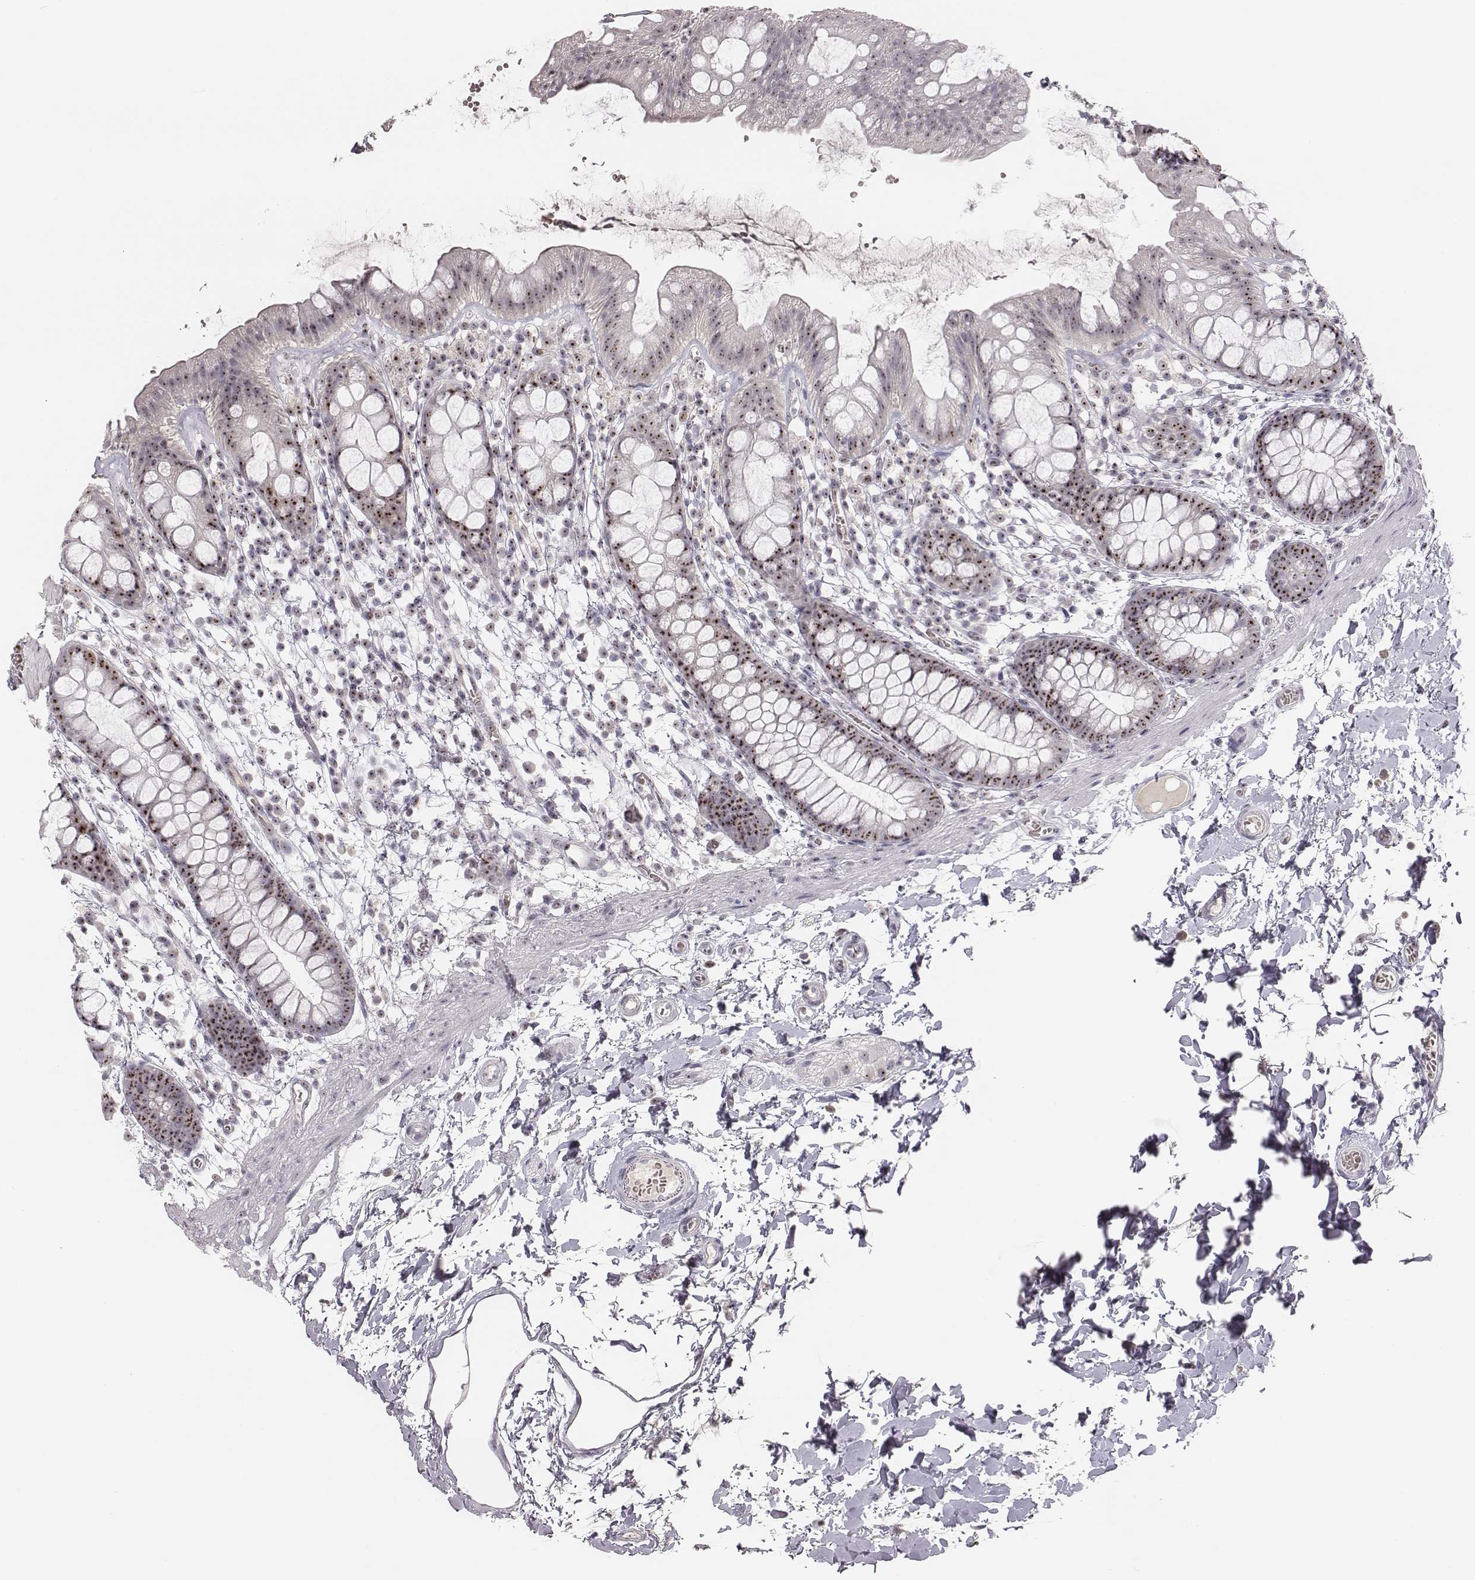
{"staining": {"intensity": "strong", "quantity": "25%-75%", "location": "nuclear"}, "tissue": "rectum", "cell_type": "Glandular cells", "image_type": "normal", "snomed": [{"axis": "morphology", "description": "Normal tissue, NOS"}, {"axis": "topography", "description": "Rectum"}], "caption": "Immunohistochemistry staining of unremarkable rectum, which demonstrates high levels of strong nuclear expression in about 25%-75% of glandular cells indicating strong nuclear protein expression. The staining was performed using DAB (brown) for protein detection and nuclei were counterstained in hematoxylin (blue).", "gene": "NIFK", "patient": {"sex": "male", "age": 57}}